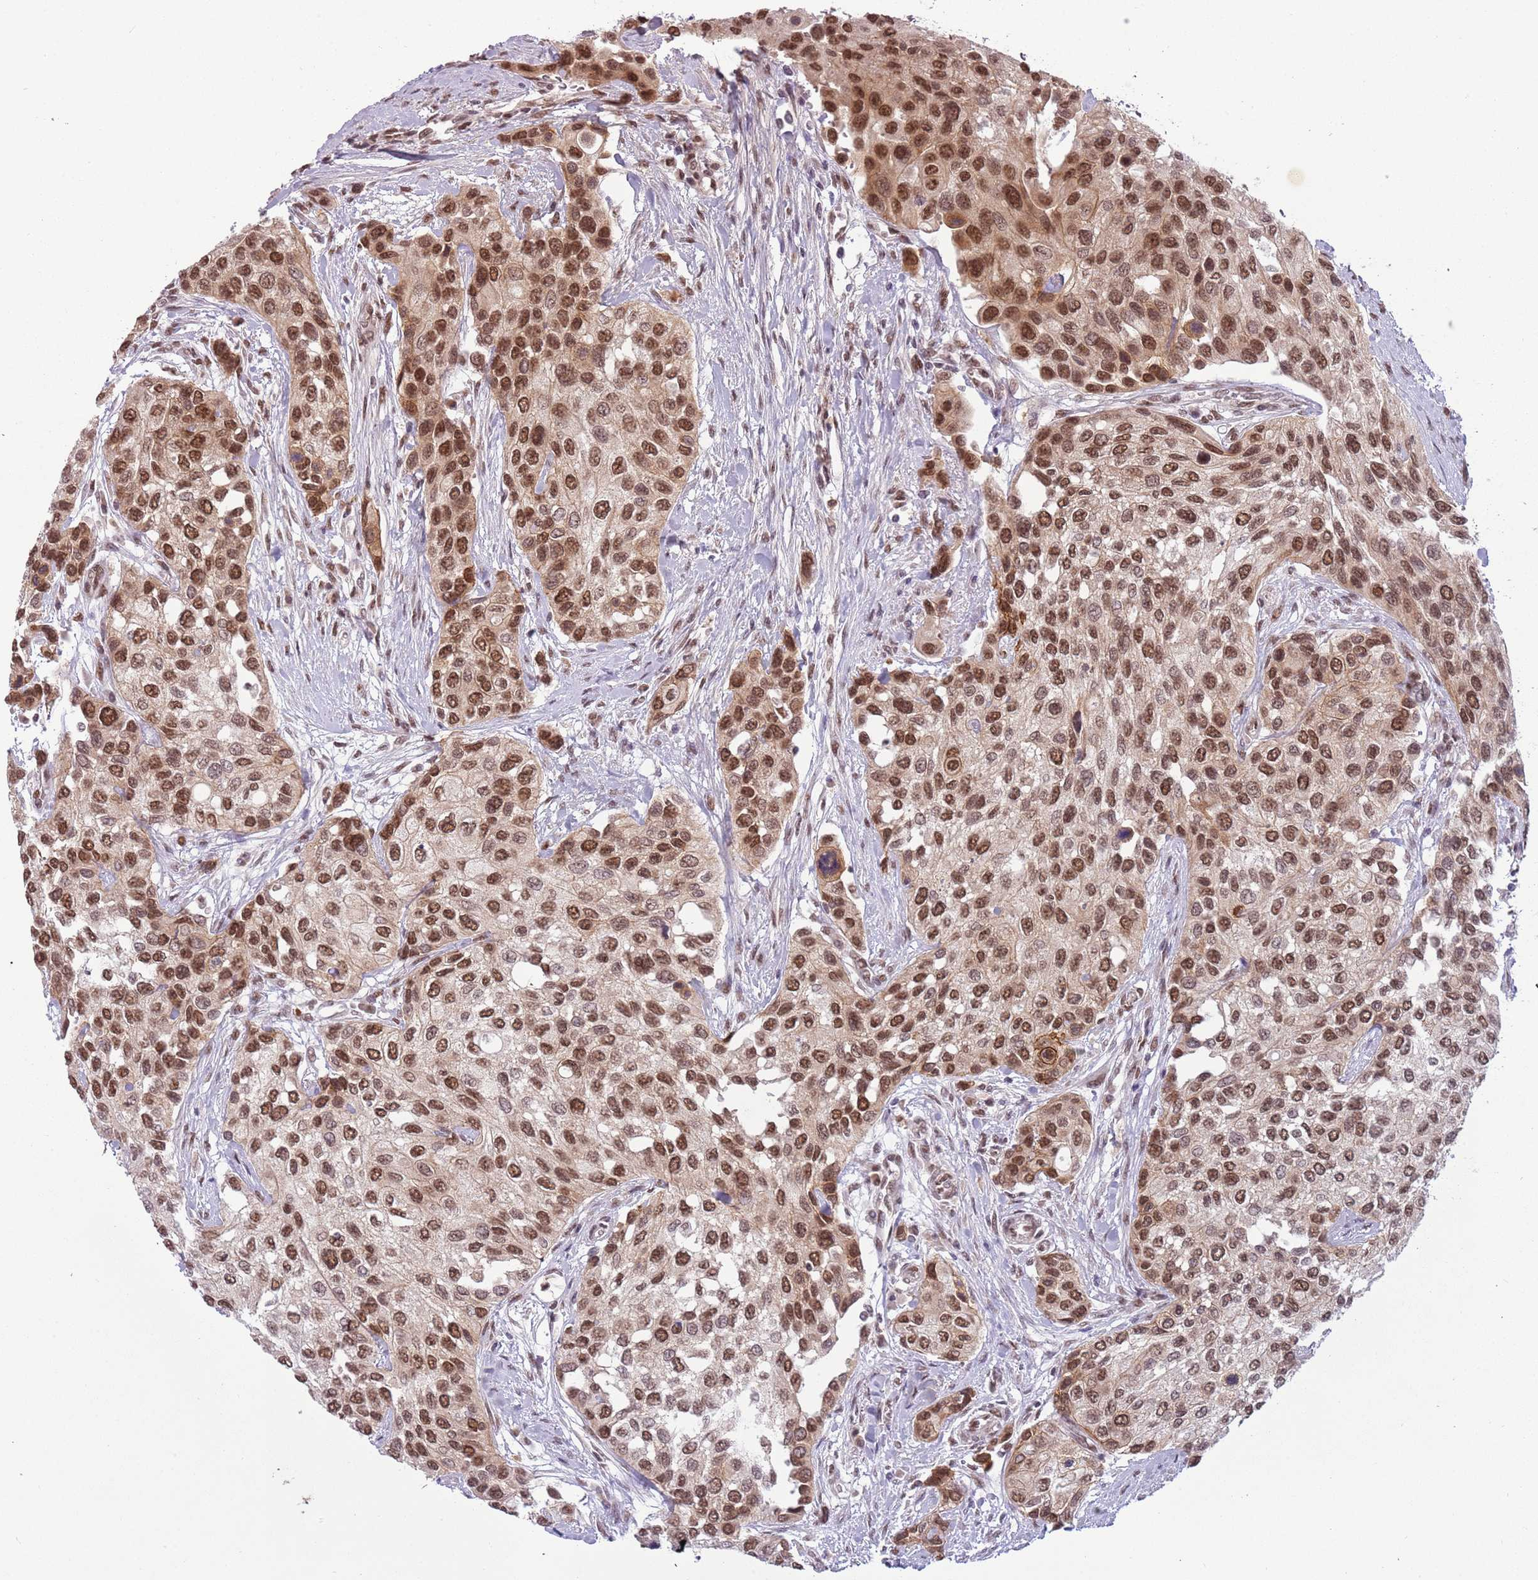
{"staining": {"intensity": "moderate", "quantity": ">75%", "location": "nuclear"}, "tissue": "urothelial cancer", "cell_type": "Tumor cells", "image_type": "cancer", "snomed": [{"axis": "morphology", "description": "Normal tissue, NOS"}, {"axis": "morphology", "description": "Urothelial carcinoma, High grade"}, {"axis": "topography", "description": "Vascular tissue"}, {"axis": "topography", "description": "Urinary bladder"}], "caption": "Moderate nuclear protein expression is appreciated in about >75% of tumor cells in urothelial carcinoma (high-grade).", "gene": "FAM120AOS", "patient": {"sex": "female", "age": 56}}